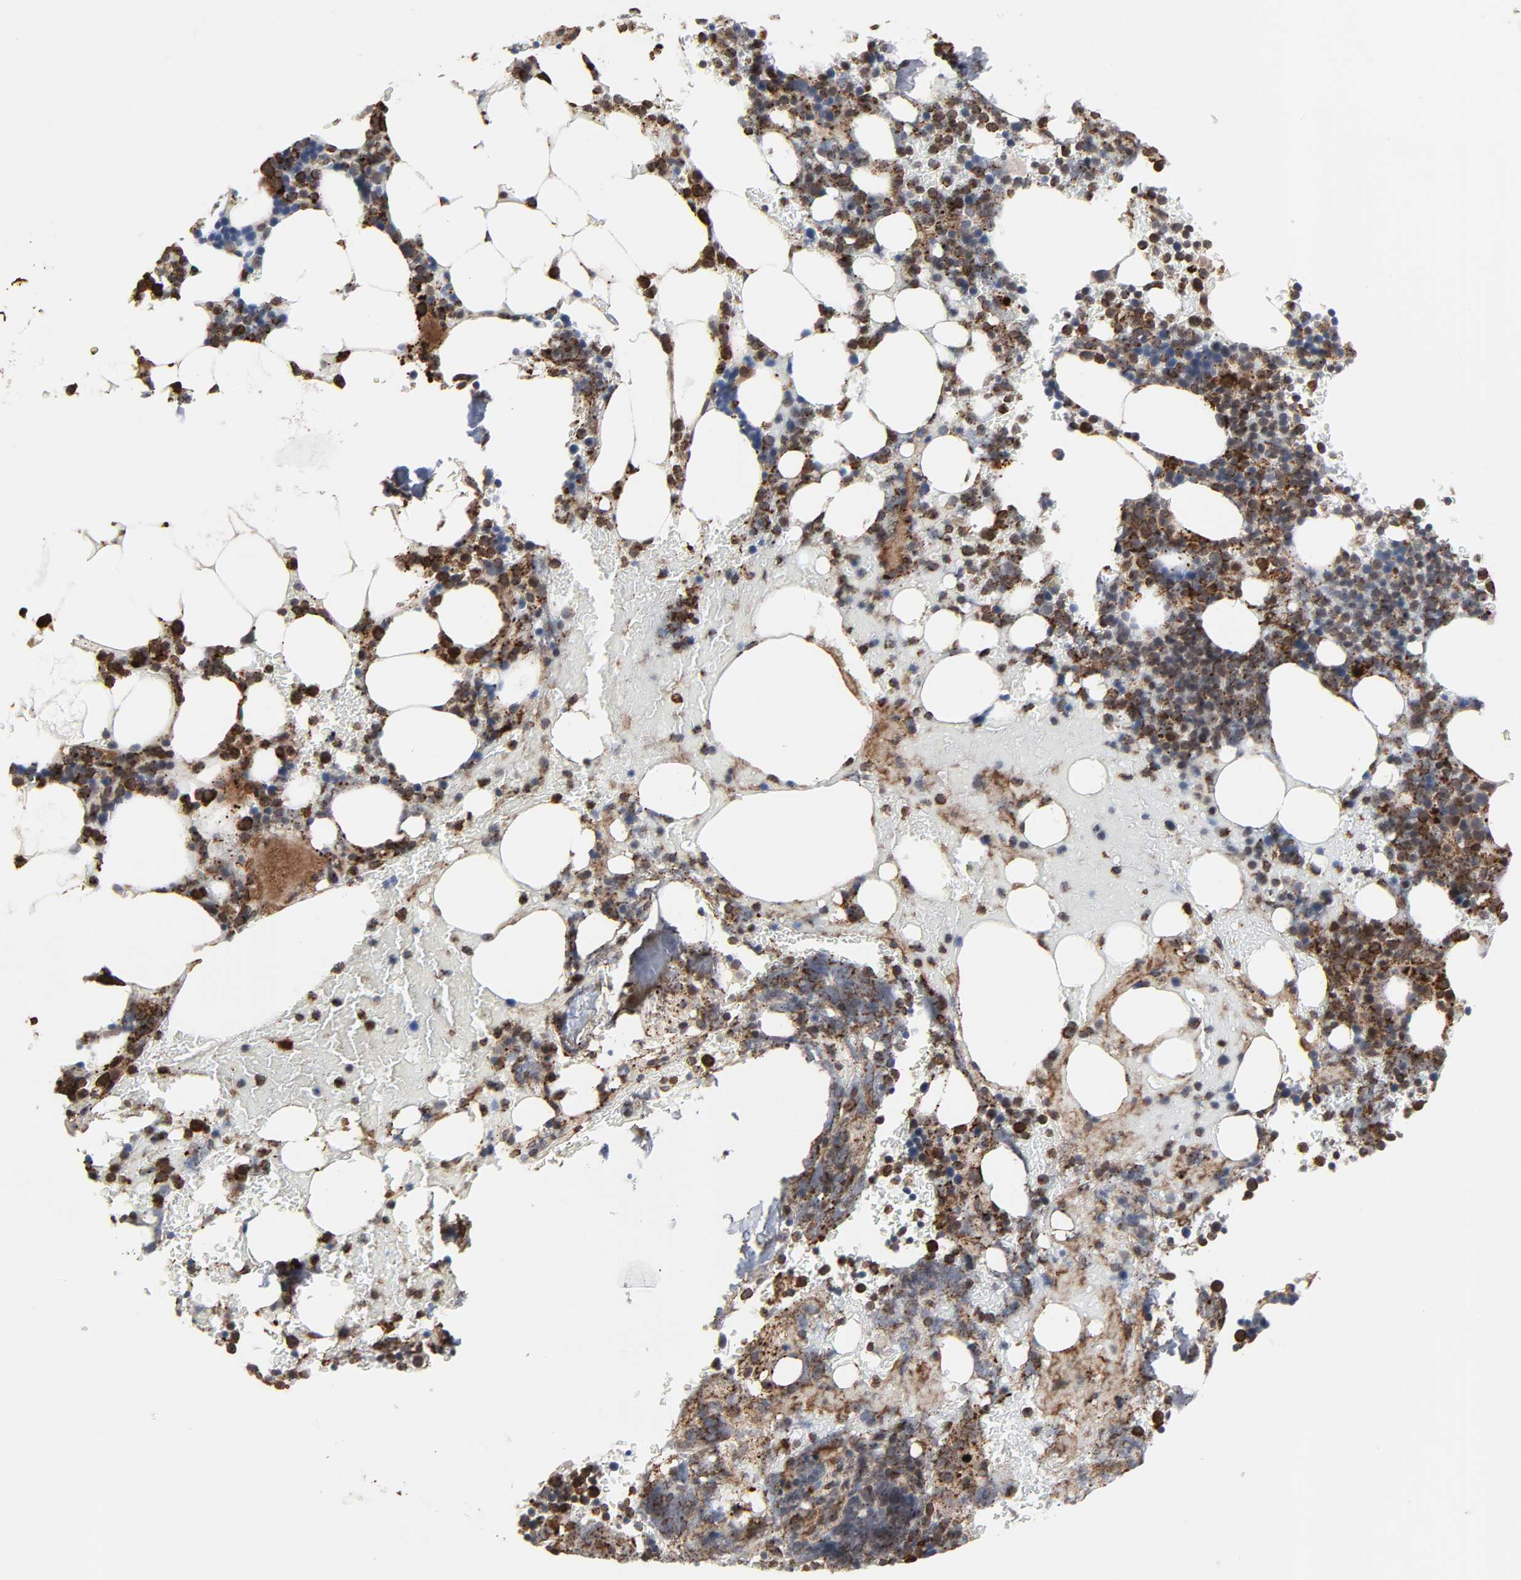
{"staining": {"intensity": "strong", "quantity": "25%-75%", "location": "cytoplasmic/membranous,nuclear"}, "tissue": "bone marrow", "cell_type": "Hematopoietic cells", "image_type": "normal", "snomed": [{"axis": "morphology", "description": "Normal tissue, NOS"}, {"axis": "topography", "description": "Bone marrow"}], "caption": "Protein staining of normal bone marrow displays strong cytoplasmic/membranous,nuclear expression in about 25%-75% of hematopoietic cells.", "gene": "CCDC175", "patient": {"sex": "female", "age": 73}}